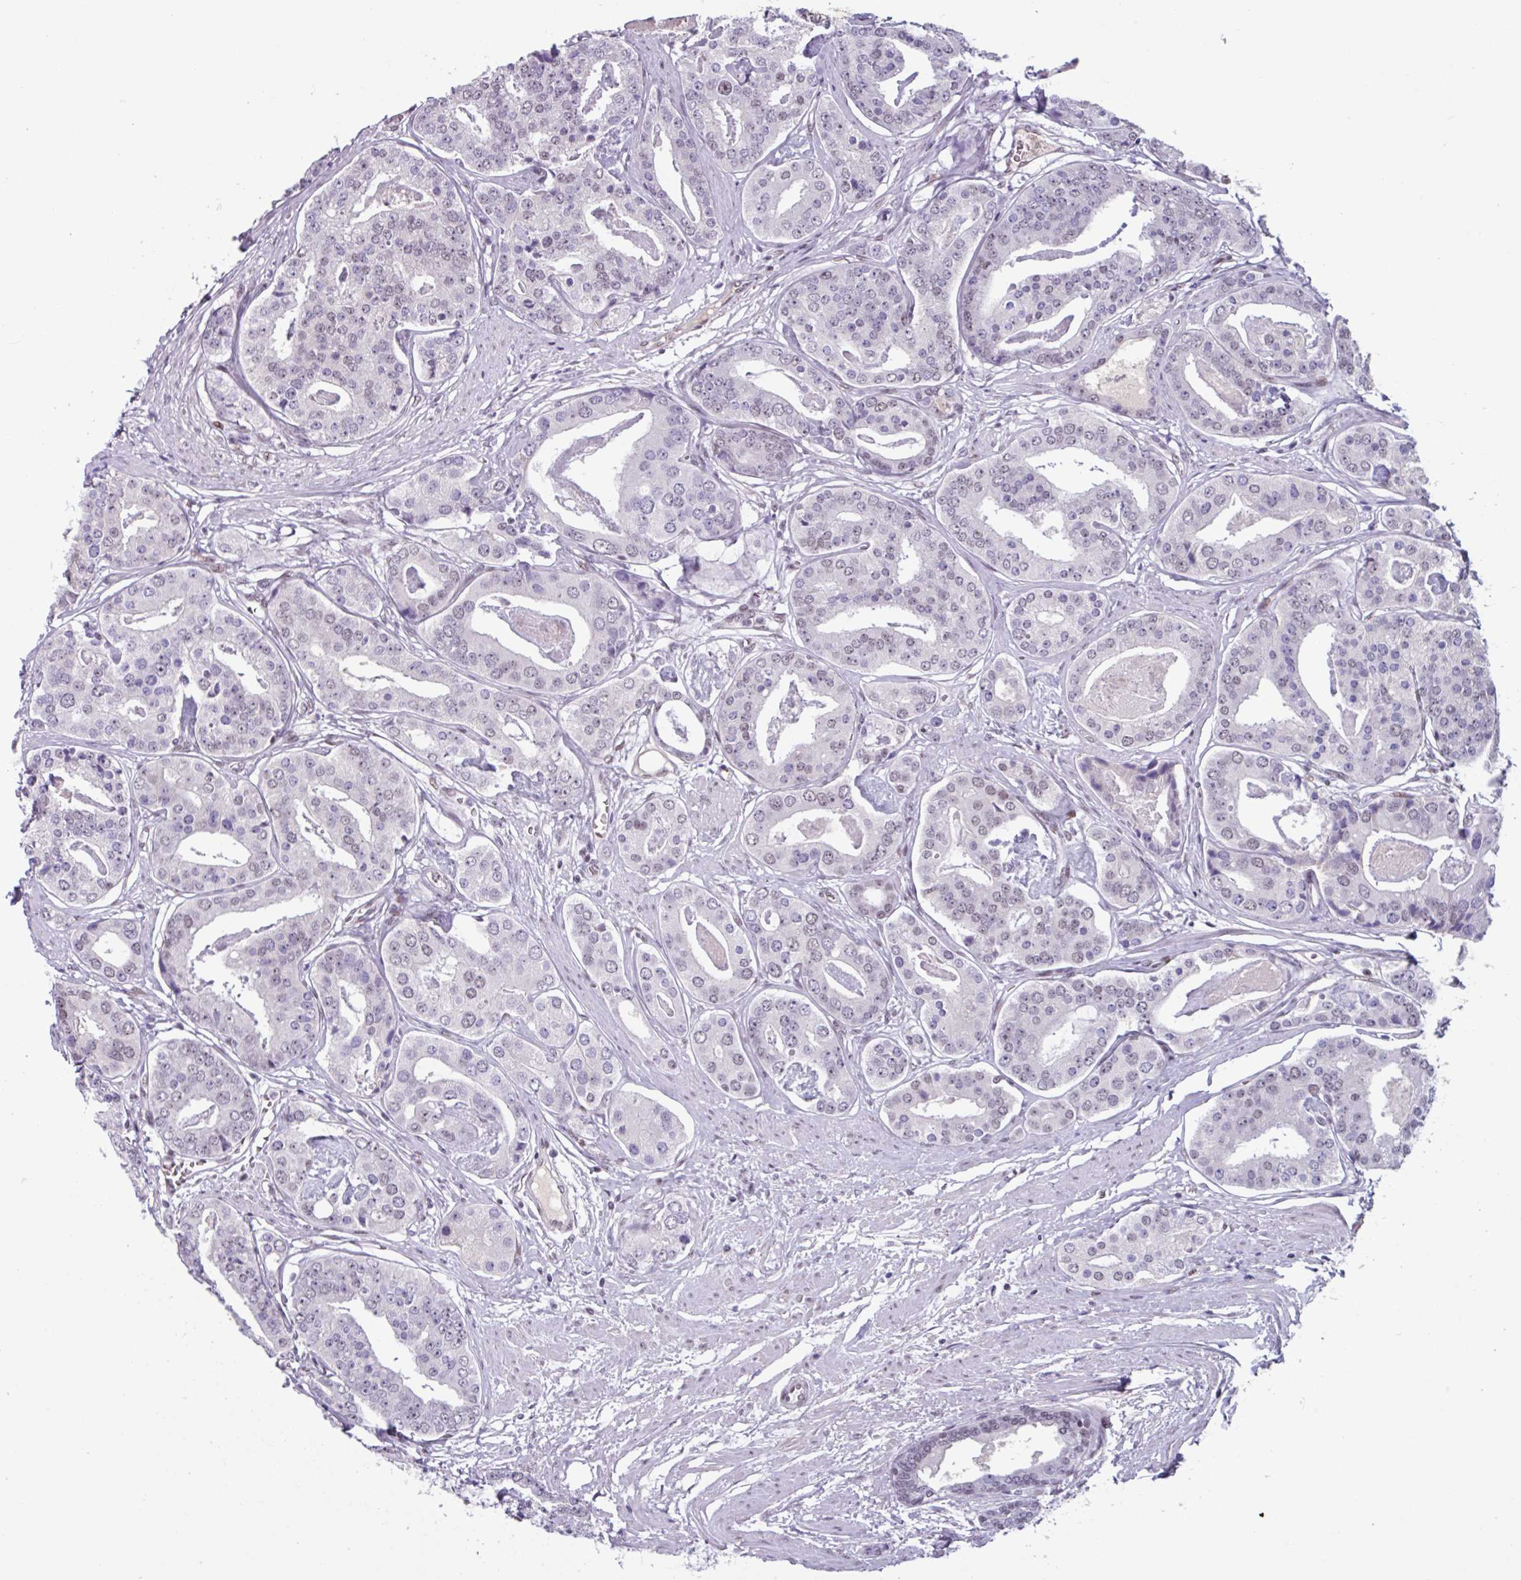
{"staining": {"intensity": "negative", "quantity": "none", "location": "none"}, "tissue": "prostate cancer", "cell_type": "Tumor cells", "image_type": "cancer", "snomed": [{"axis": "morphology", "description": "Adenocarcinoma, High grade"}, {"axis": "topography", "description": "Prostate"}], "caption": "DAB (3,3'-diaminobenzidine) immunohistochemical staining of prostate adenocarcinoma (high-grade) displays no significant expression in tumor cells.", "gene": "ZNF575", "patient": {"sex": "male", "age": 71}}